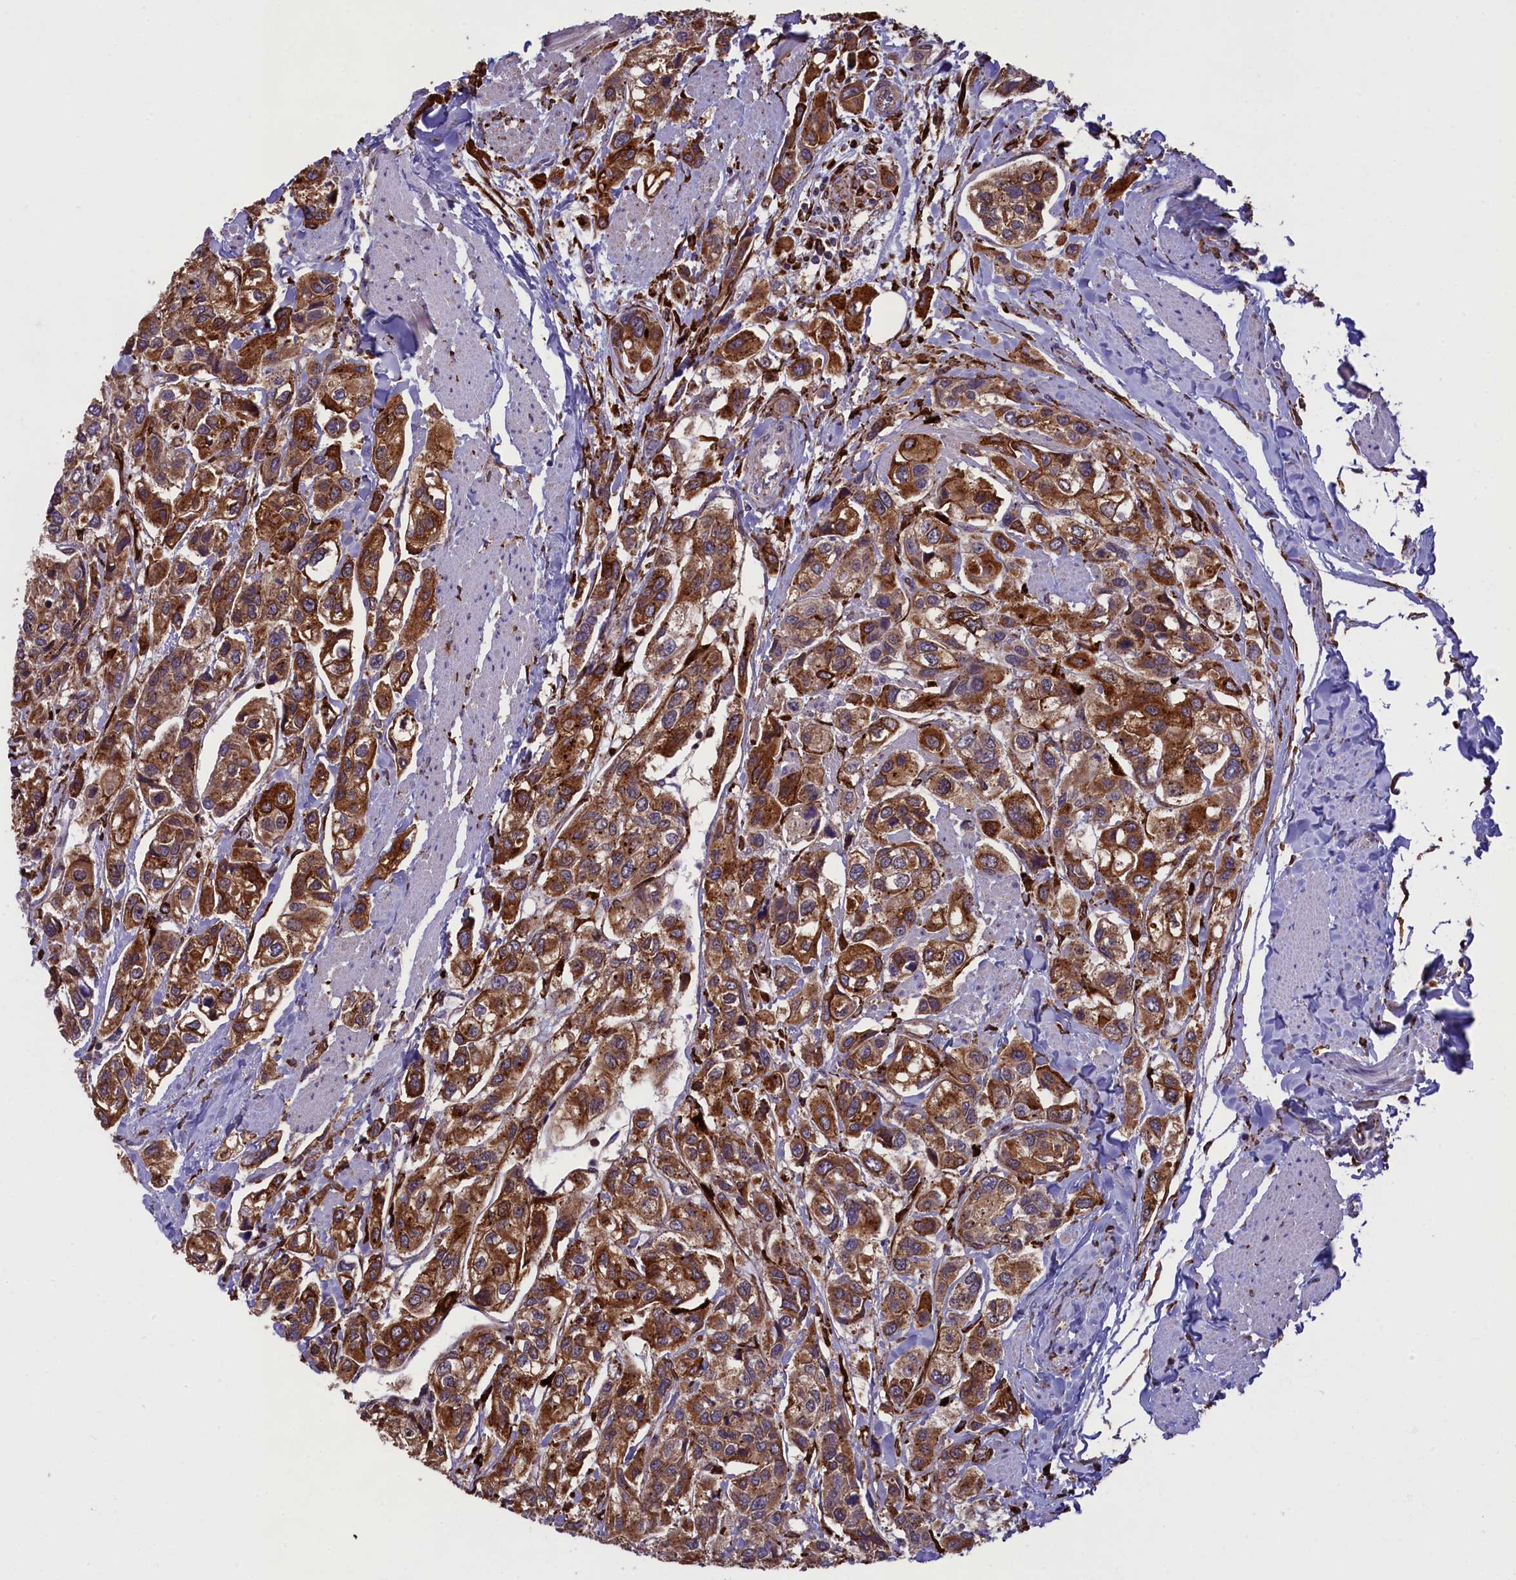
{"staining": {"intensity": "strong", "quantity": ">75%", "location": "cytoplasmic/membranous"}, "tissue": "urothelial cancer", "cell_type": "Tumor cells", "image_type": "cancer", "snomed": [{"axis": "morphology", "description": "Urothelial carcinoma, High grade"}, {"axis": "topography", "description": "Urinary bladder"}], "caption": "Urothelial cancer tissue reveals strong cytoplasmic/membranous staining in about >75% of tumor cells", "gene": "MAN2B1", "patient": {"sex": "male", "age": 67}}